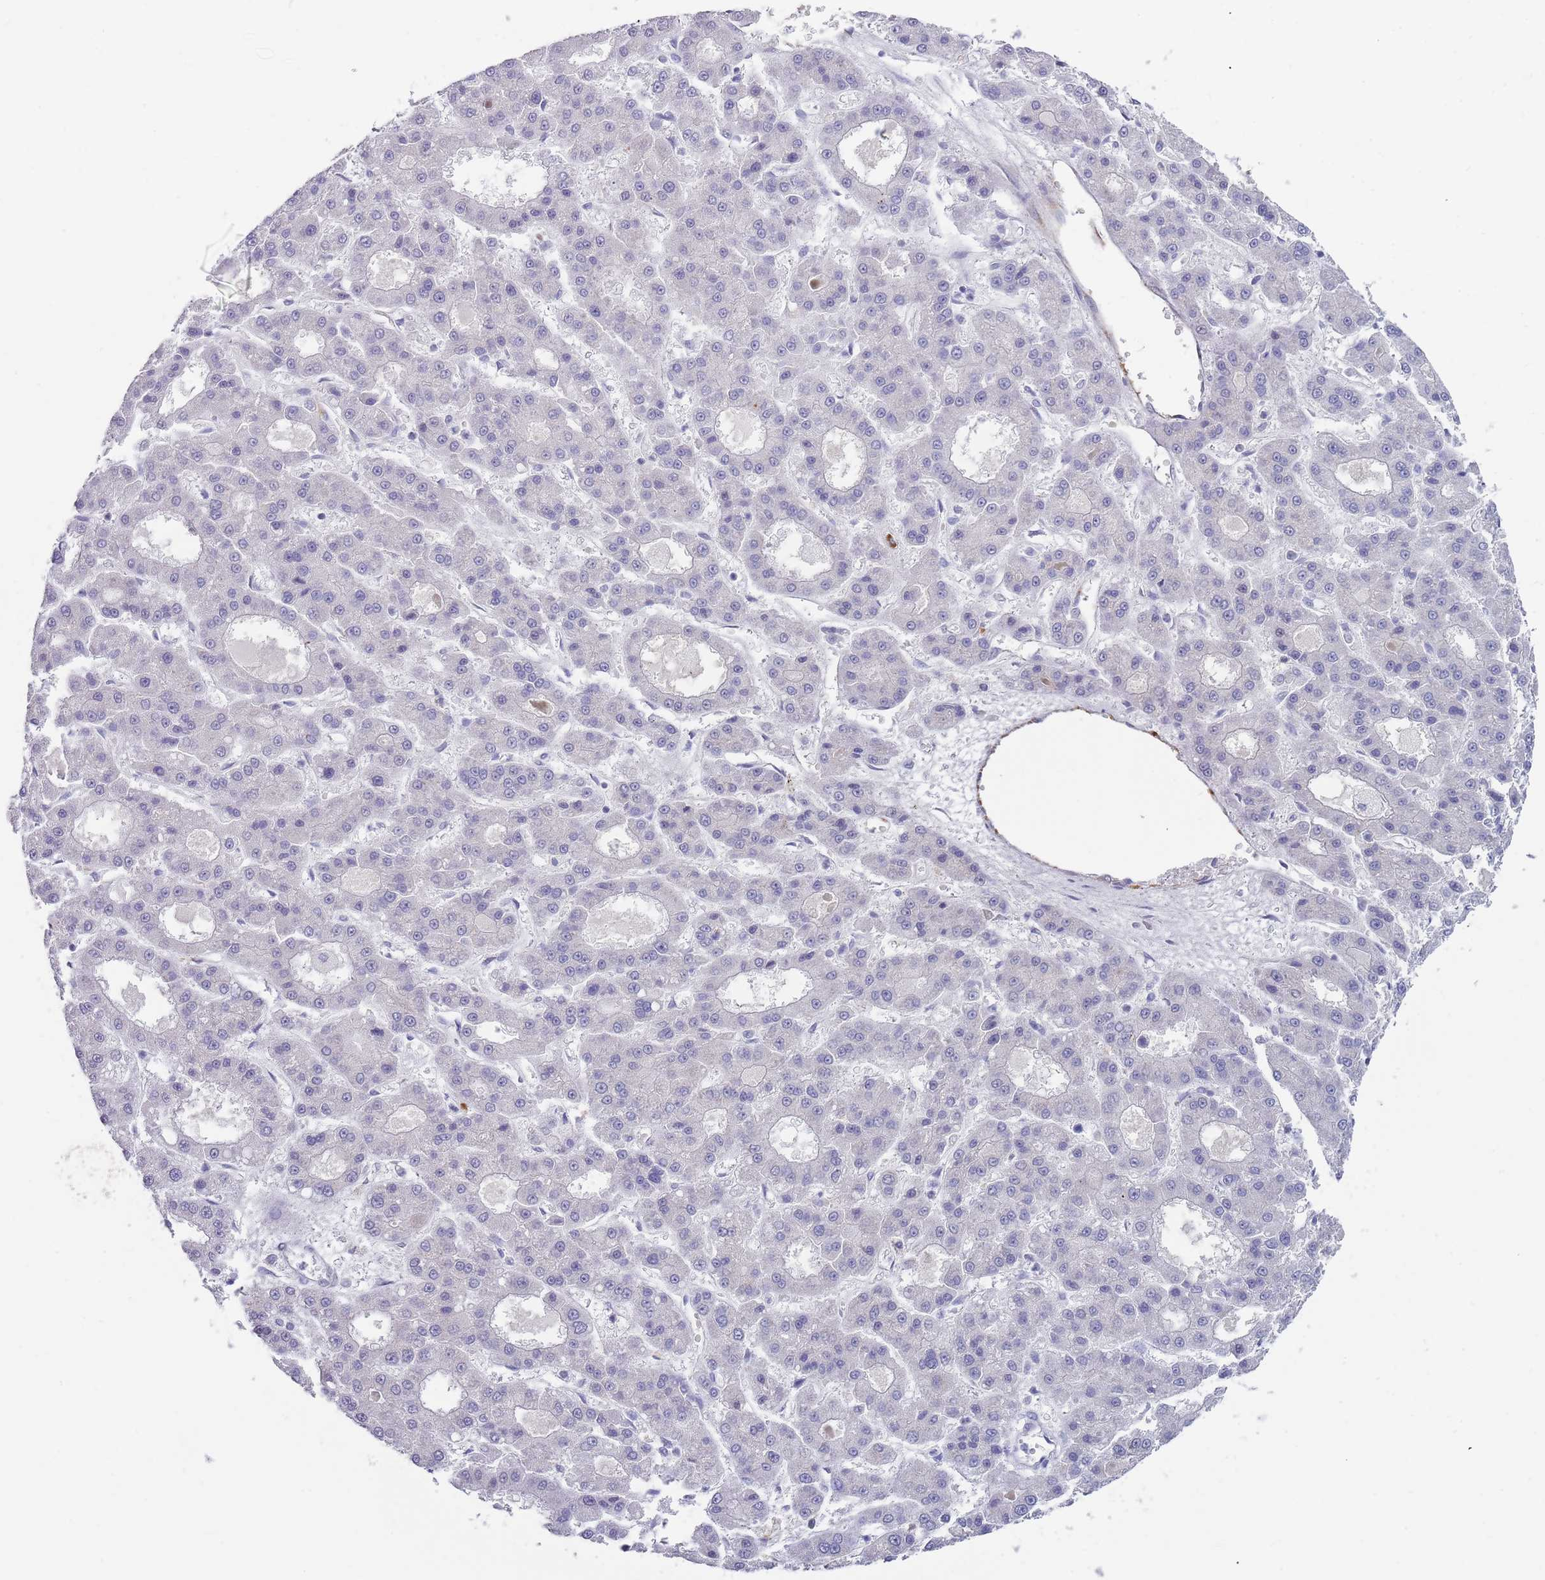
{"staining": {"intensity": "negative", "quantity": "none", "location": "none"}, "tissue": "liver cancer", "cell_type": "Tumor cells", "image_type": "cancer", "snomed": [{"axis": "morphology", "description": "Carcinoma, Hepatocellular, NOS"}, {"axis": "topography", "description": "Liver"}], "caption": "Immunohistochemistry (IHC) of human liver cancer shows no staining in tumor cells. Nuclei are stained in blue.", "gene": "TNRC6C", "patient": {"sex": "male", "age": 70}}